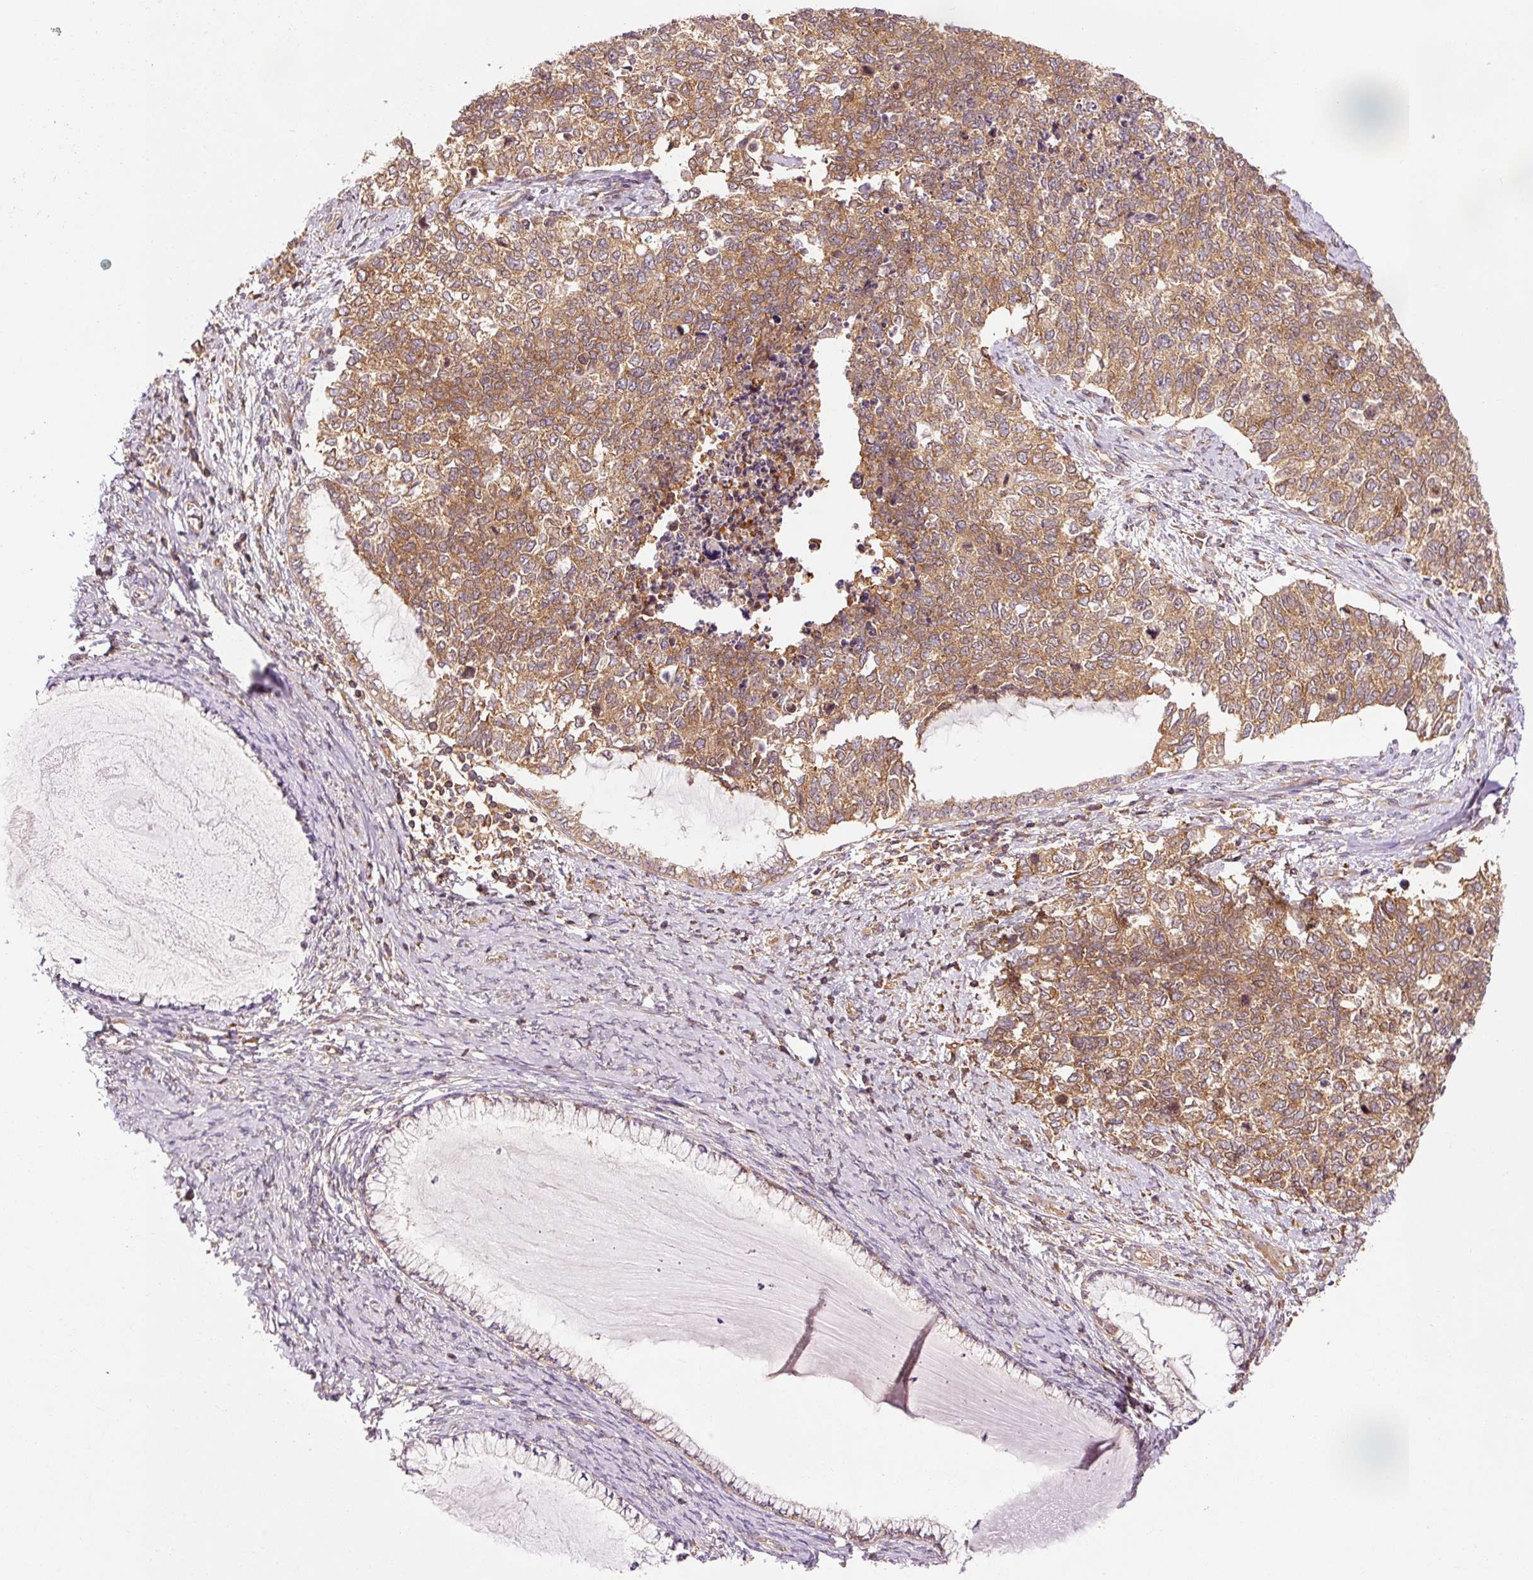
{"staining": {"intensity": "moderate", "quantity": ">75%", "location": "cytoplasmic/membranous"}, "tissue": "cervical cancer", "cell_type": "Tumor cells", "image_type": "cancer", "snomed": [{"axis": "morphology", "description": "Squamous cell carcinoma, NOS"}, {"axis": "topography", "description": "Cervix"}], "caption": "Protein expression analysis of cervical cancer (squamous cell carcinoma) displays moderate cytoplasmic/membranous staining in about >75% of tumor cells.", "gene": "PDAP1", "patient": {"sex": "female", "age": 63}}